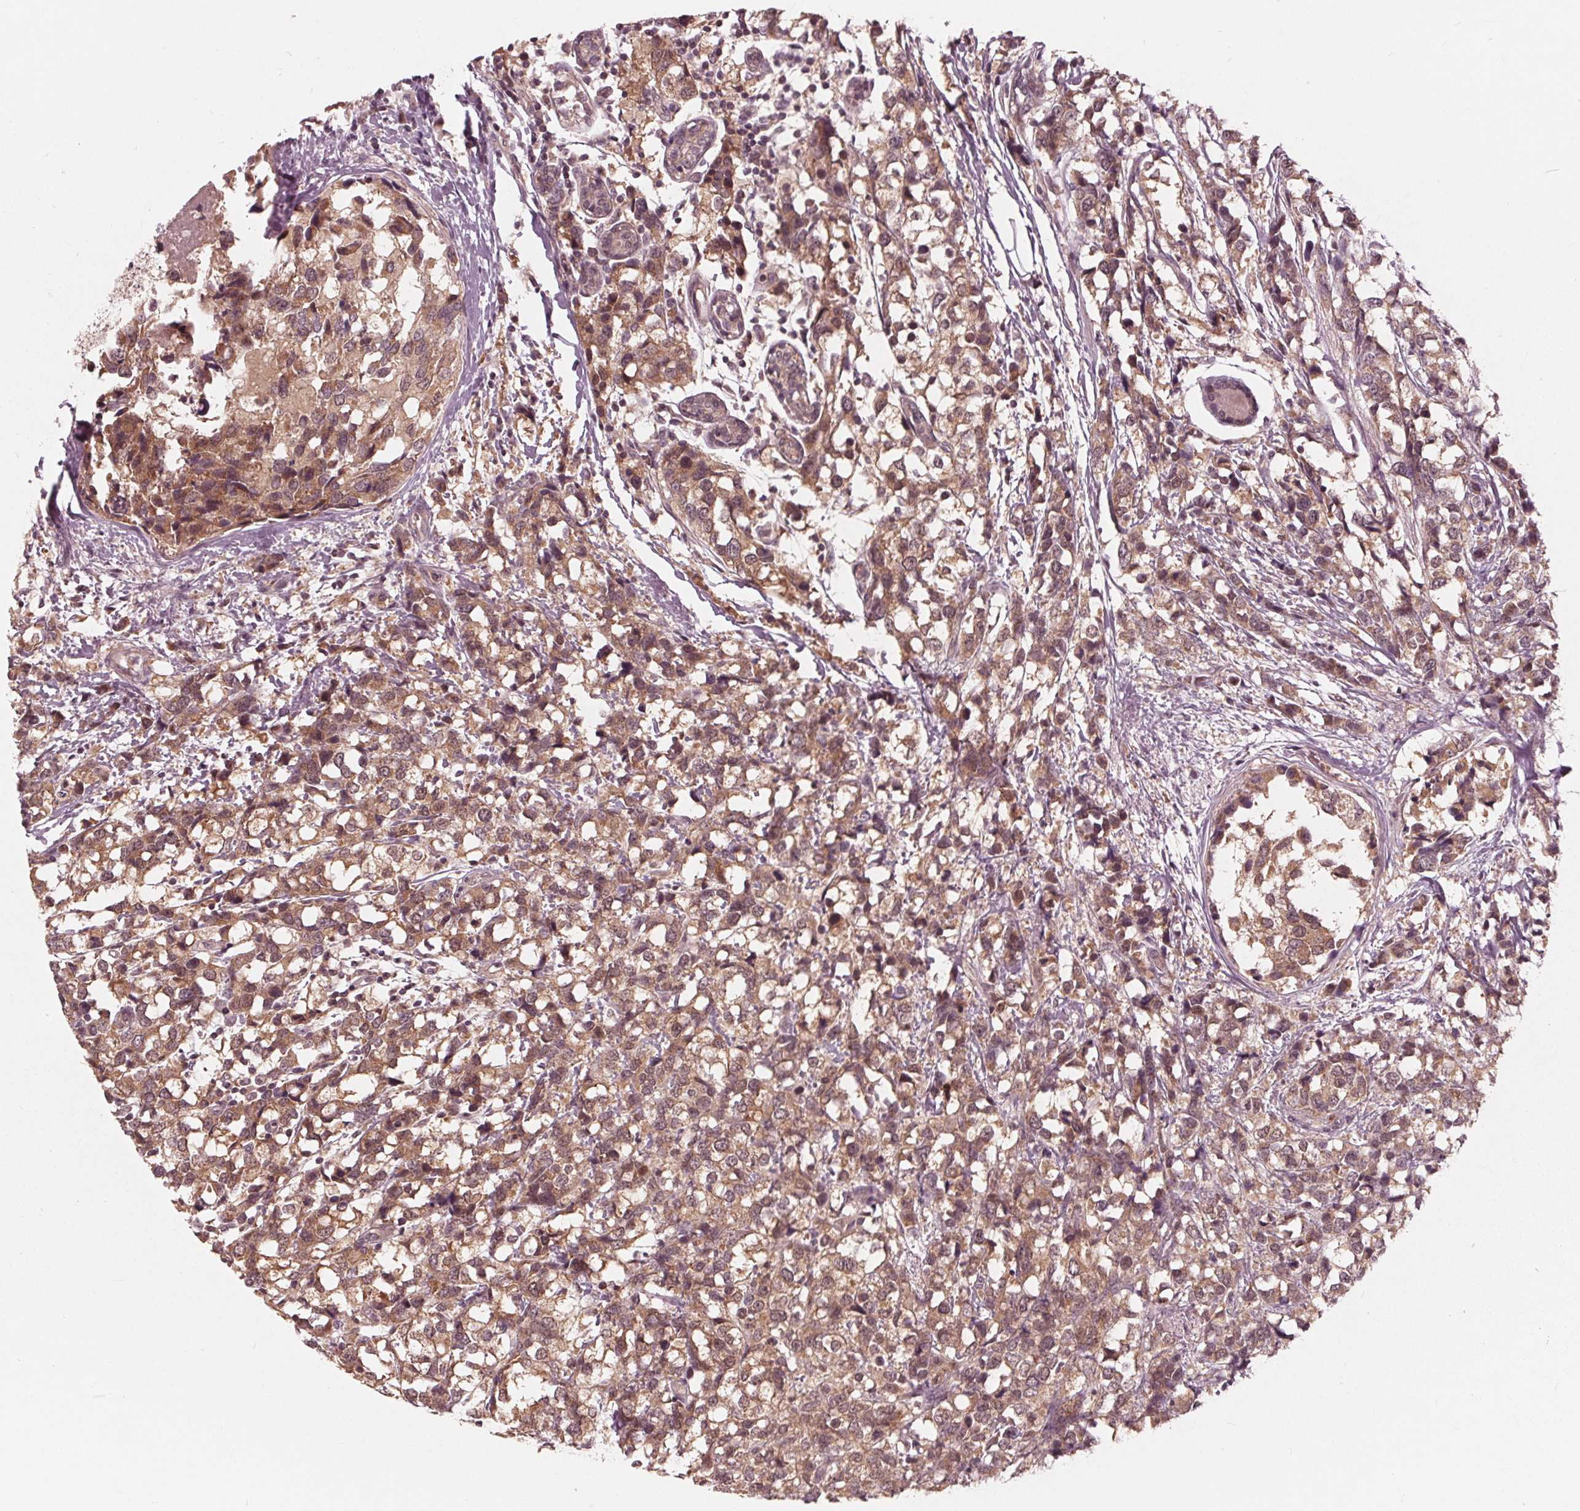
{"staining": {"intensity": "moderate", "quantity": ">75%", "location": "cytoplasmic/membranous"}, "tissue": "breast cancer", "cell_type": "Tumor cells", "image_type": "cancer", "snomed": [{"axis": "morphology", "description": "Lobular carcinoma"}, {"axis": "topography", "description": "Breast"}], "caption": "IHC (DAB) staining of human breast lobular carcinoma displays moderate cytoplasmic/membranous protein positivity in approximately >75% of tumor cells.", "gene": "UBALD1", "patient": {"sex": "female", "age": 59}}